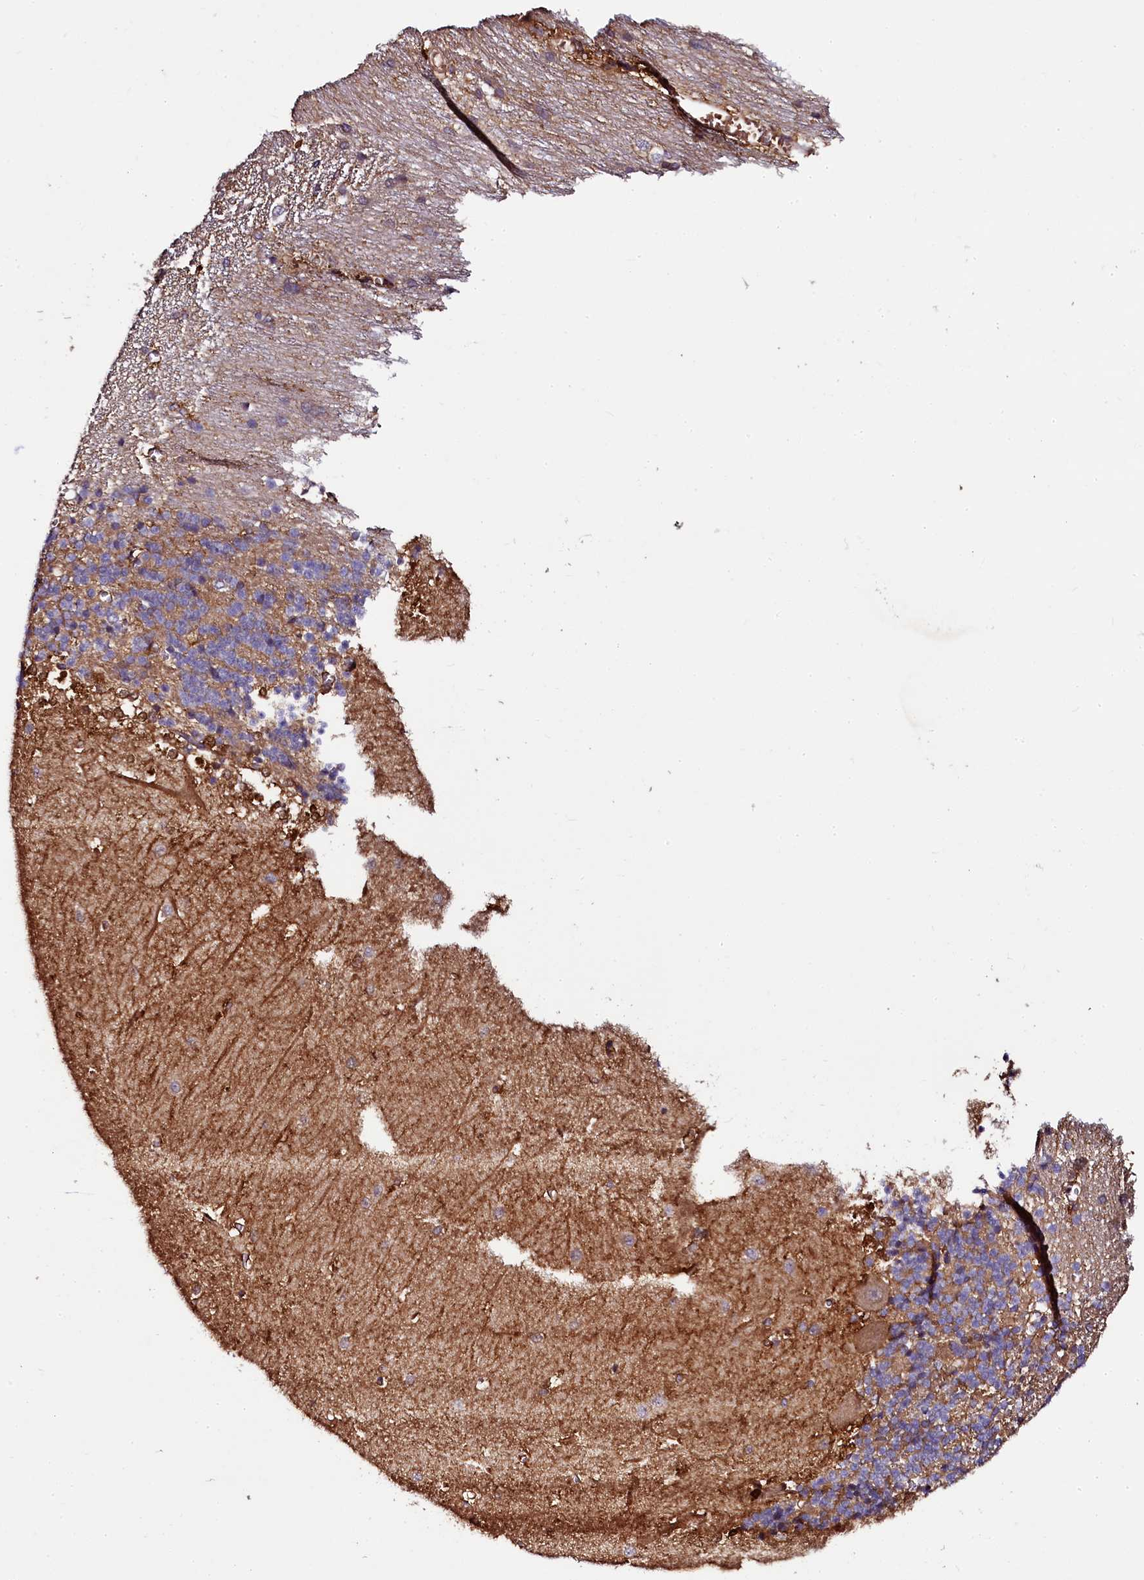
{"staining": {"intensity": "moderate", "quantity": "<25%", "location": "cytoplasmic/membranous"}, "tissue": "cerebellum", "cell_type": "Cells in granular layer", "image_type": "normal", "snomed": [{"axis": "morphology", "description": "Normal tissue, NOS"}, {"axis": "topography", "description": "Cerebellum"}], "caption": "Immunohistochemical staining of benign human cerebellum reveals low levels of moderate cytoplasmic/membranous positivity in about <25% of cells in granular layer.", "gene": "APPL2", "patient": {"sex": "male", "age": 37}}